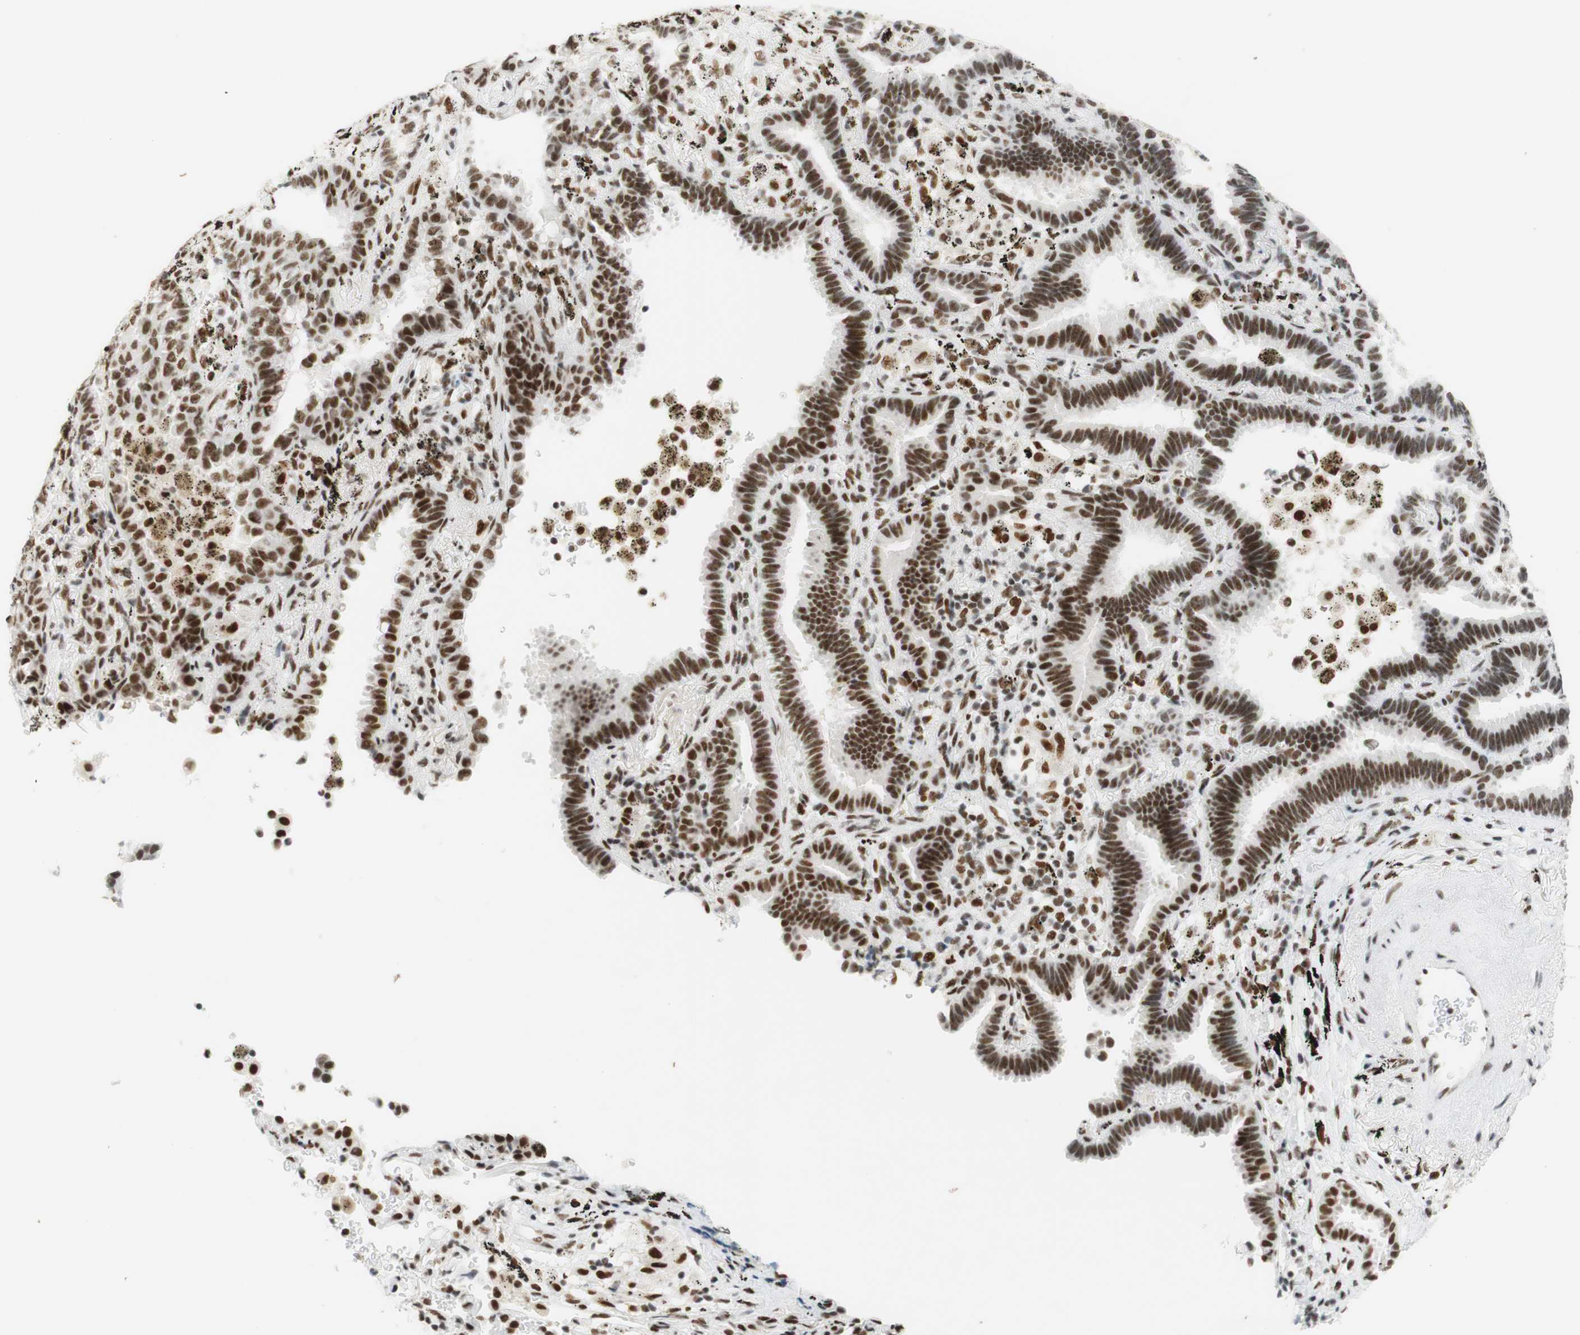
{"staining": {"intensity": "strong", "quantity": "25%-75%", "location": "nuclear"}, "tissue": "lung cancer", "cell_type": "Tumor cells", "image_type": "cancer", "snomed": [{"axis": "morphology", "description": "Normal tissue, NOS"}, {"axis": "morphology", "description": "Adenocarcinoma, NOS"}, {"axis": "topography", "description": "Lung"}], "caption": "A brown stain labels strong nuclear expression of a protein in human lung cancer (adenocarcinoma) tumor cells.", "gene": "RNF20", "patient": {"sex": "male", "age": 59}}